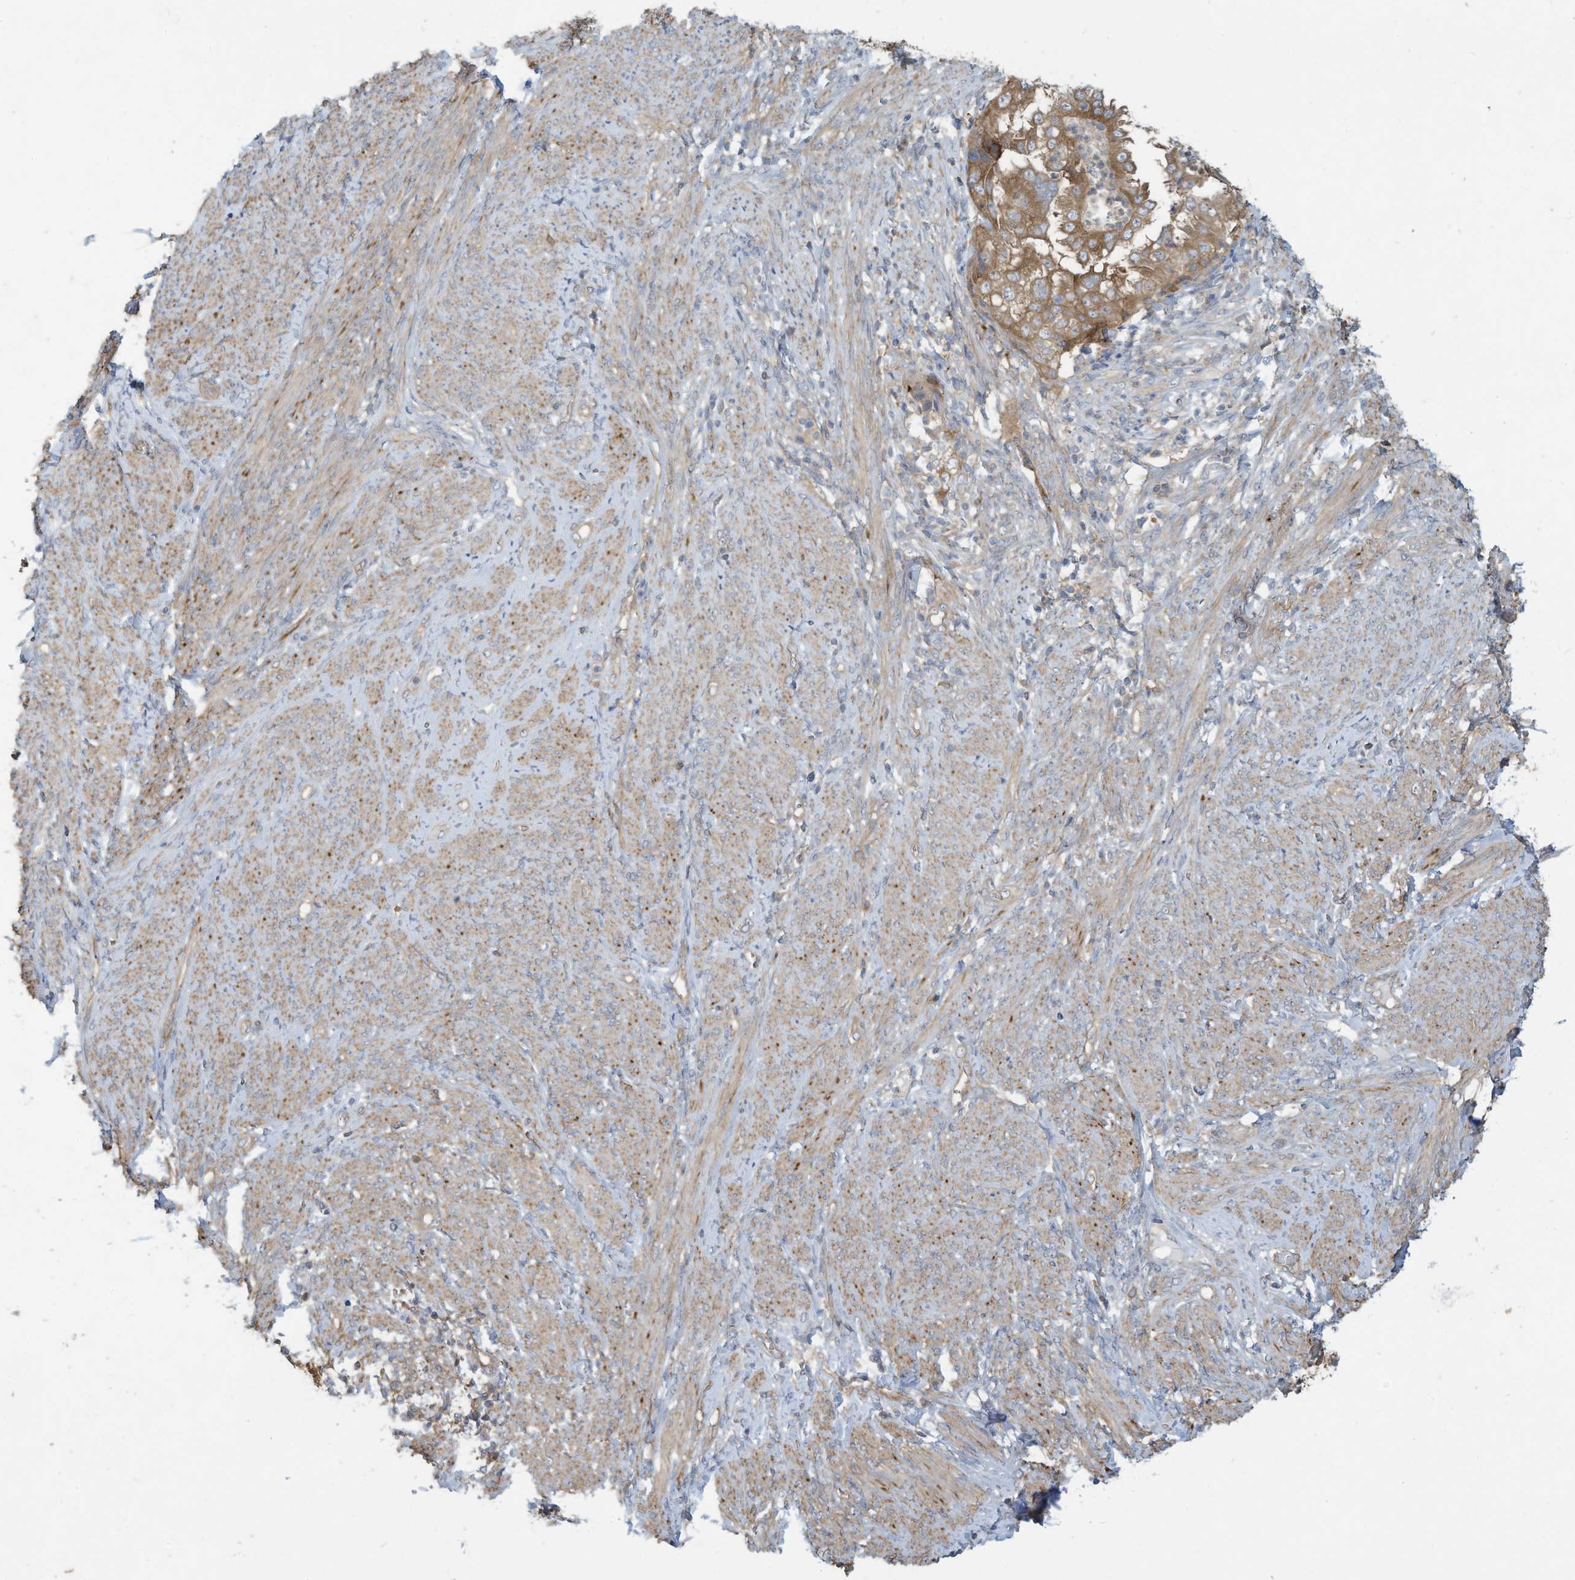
{"staining": {"intensity": "moderate", "quantity": ">75%", "location": "cytoplasmic/membranous"}, "tissue": "endometrial cancer", "cell_type": "Tumor cells", "image_type": "cancer", "snomed": [{"axis": "morphology", "description": "Adenocarcinoma, NOS"}, {"axis": "topography", "description": "Endometrium"}], "caption": "High-magnification brightfield microscopy of endometrial cancer stained with DAB (3,3'-diaminobenzidine) (brown) and counterstained with hematoxylin (blue). tumor cells exhibit moderate cytoplasmic/membranous positivity is present in approximately>75% of cells.", "gene": "ADI1", "patient": {"sex": "female", "age": 85}}